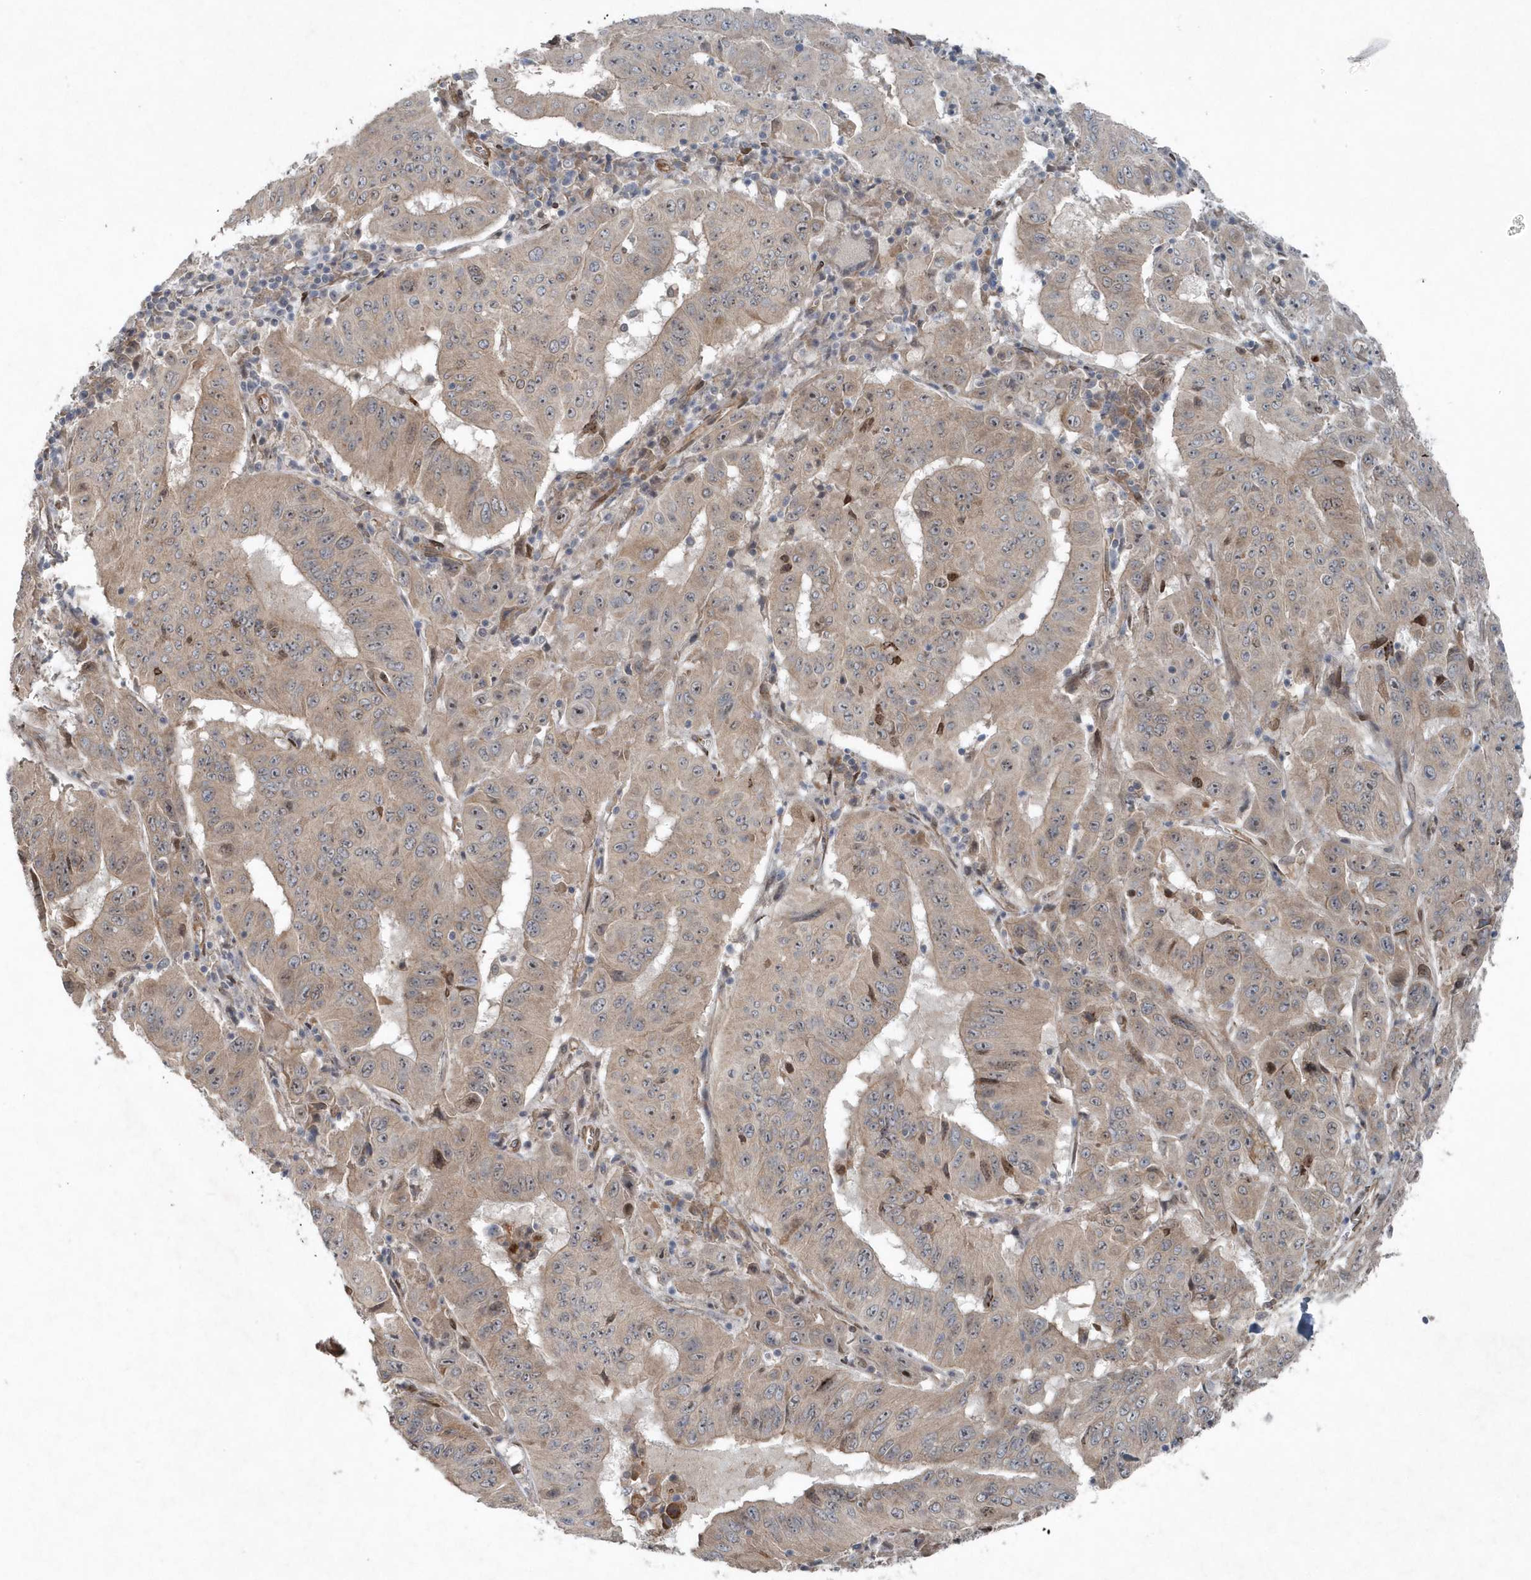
{"staining": {"intensity": "weak", "quantity": "25%-75%", "location": "cytoplasmic/membranous"}, "tissue": "pancreatic cancer", "cell_type": "Tumor cells", "image_type": "cancer", "snomed": [{"axis": "morphology", "description": "Adenocarcinoma, NOS"}, {"axis": "topography", "description": "Pancreas"}], "caption": "Pancreatic cancer stained for a protein (brown) reveals weak cytoplasmic/membranous positive staining in about 25%-75% of tumor cells.", "gene": "MCC", "patient": {"sex": "male", "age": 63}}